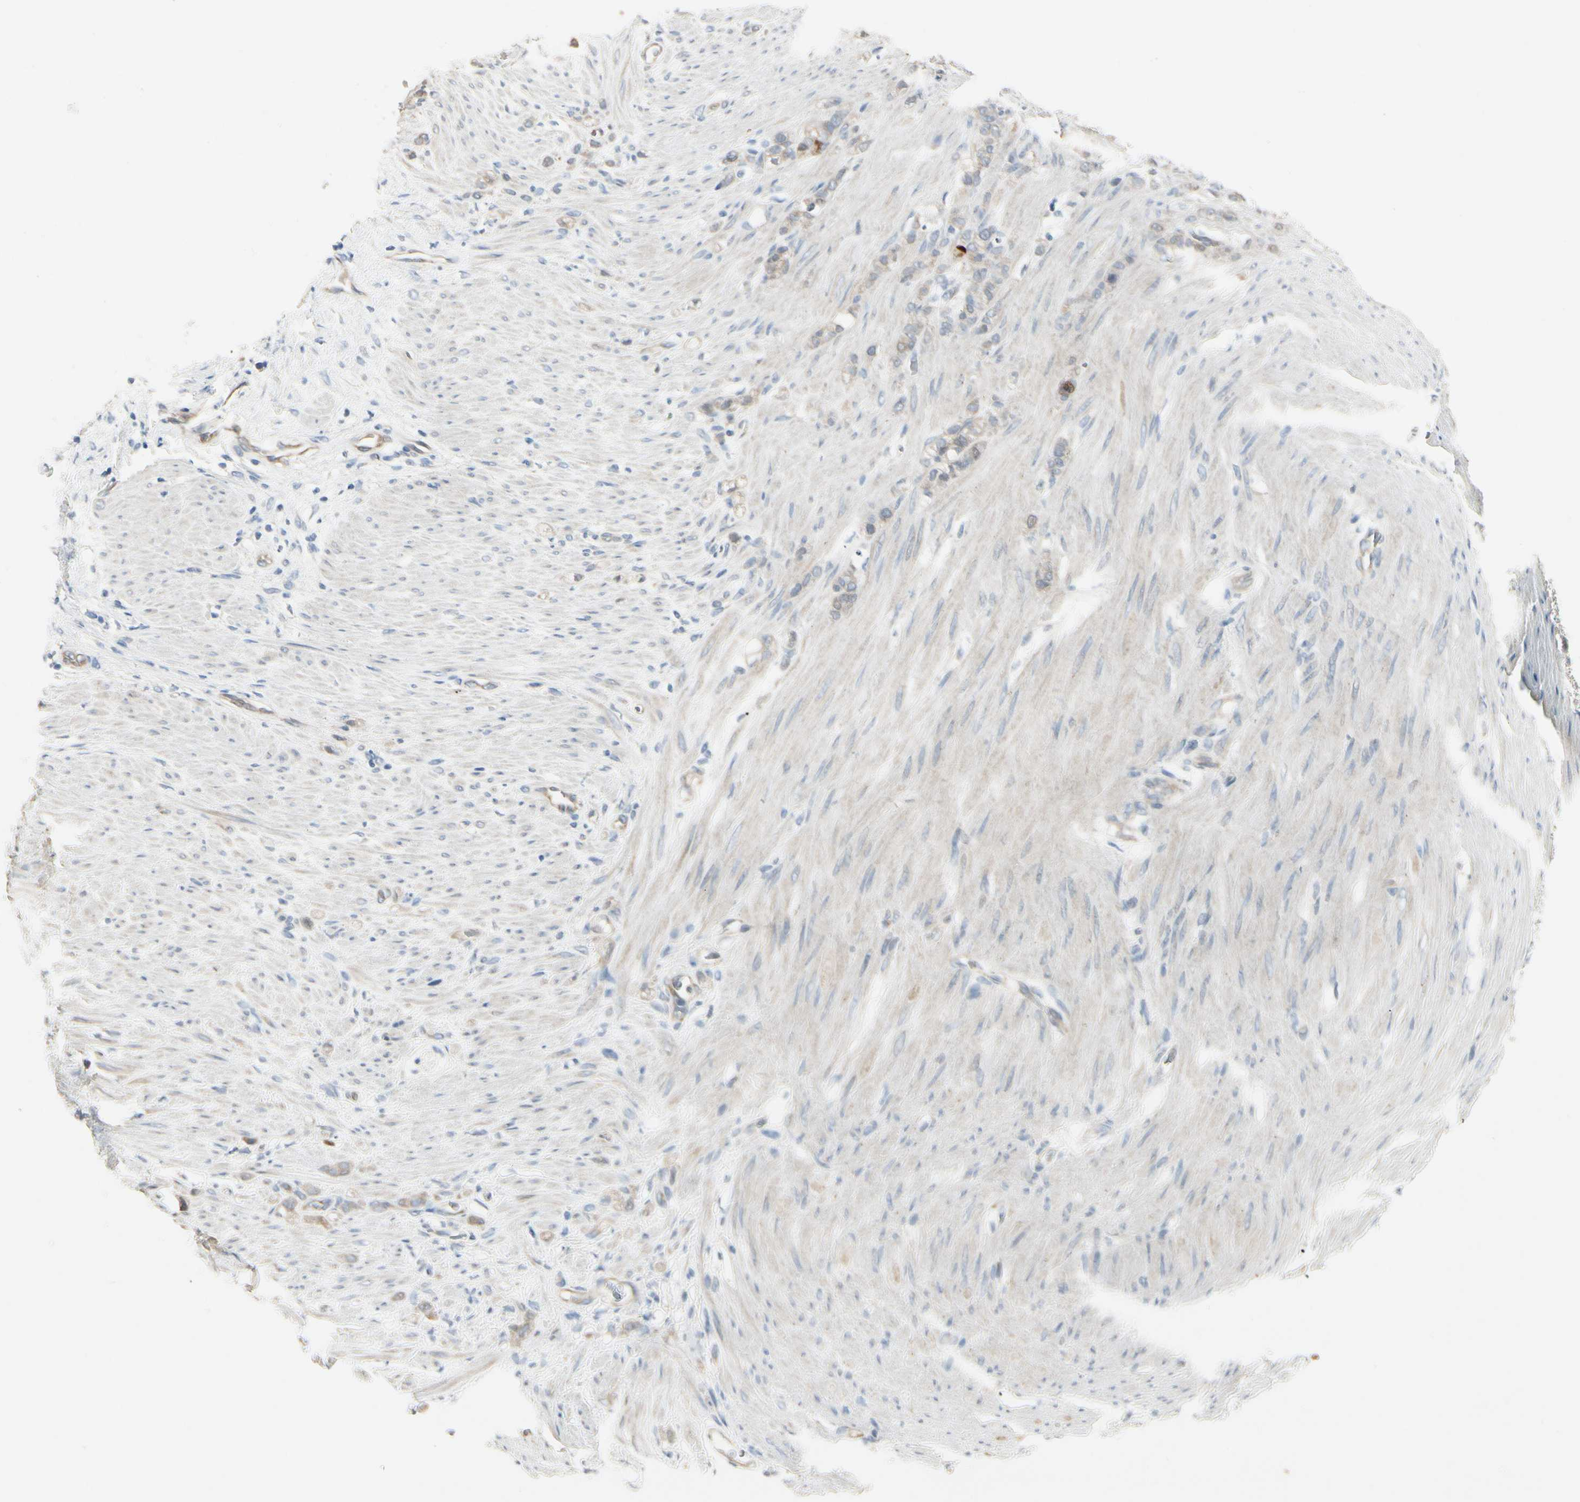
{"staining": {"intensity": "moderate", "quantity": ">75%", "location": "cytoplasmic/membranous"}, "tissue": "stomach cancer", "cell_type": "Tumor cells", "image_type": "cancer", "snomed": [{"axis": "morphology", "description": "Adenocarcinoma, NOS"}, {"axis": "topography", "description": "Stomach"}], "caption": "Immunohistochemical staining of stomach cancer (adenocarcinoma) reveals medium levels of moderate cytoplasmic/membranous staining in approximately >75% of tumor cells.", "gene": "SPINK4", "patient": {"sex": "male", "age": 82}}